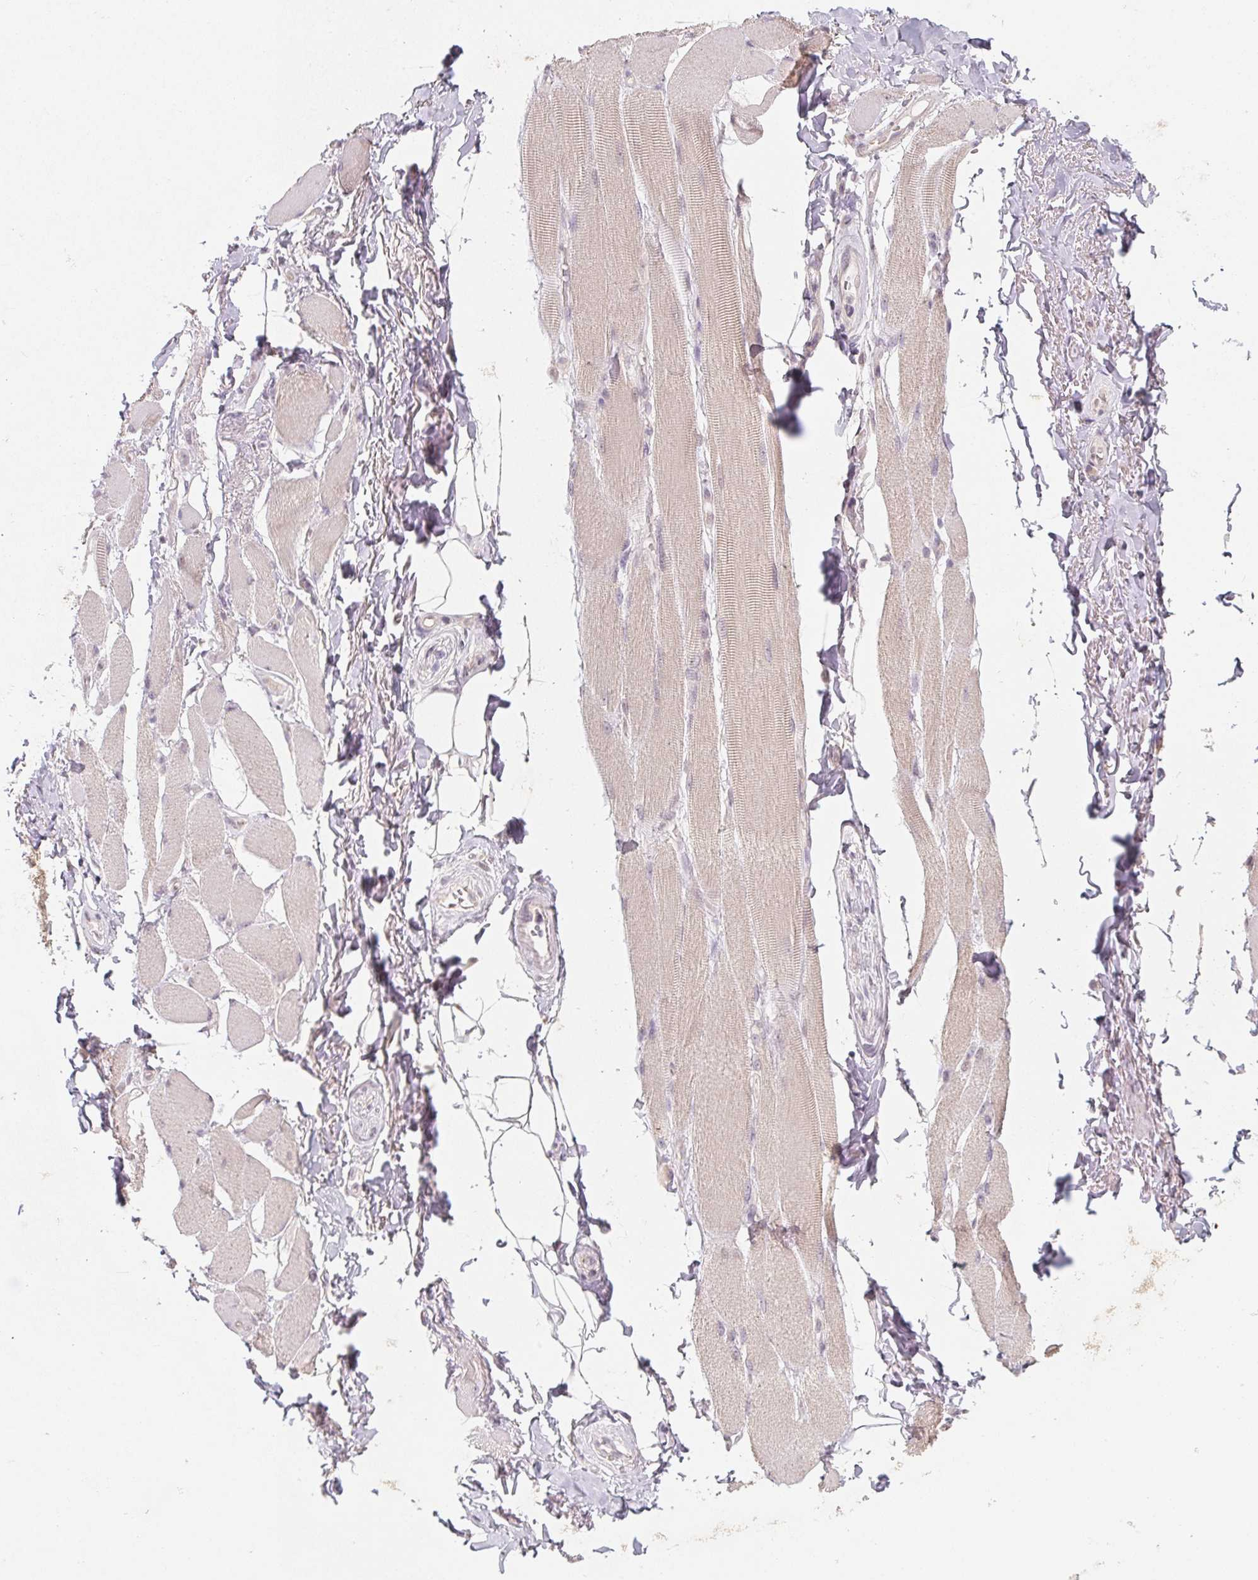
{"staining": {"intensity": "weak", "quantity": "<25%", "location": "cytoplasmic/membranous"}, "tissue": "skeletal muscle", "cell_type": "Myocytes", "image_type": "normal", "snomed": [{"axis": "morphology", "description": "Normal tissue, NOS"}, {"axis": "topography", "description": "Skeletal muscle"}, {"axis": "topography", "description": "Anal"}, {"axis": "topography", "description": "Peripheral nerve tissue"}], "caption": "High power microscopy image of an IHC histopathology image of unremarkable skeletal muscle, revealing no significant positivity in myocytes.", "gene": "SOAT1", "patient": {"sex": "male", "age": 53}}